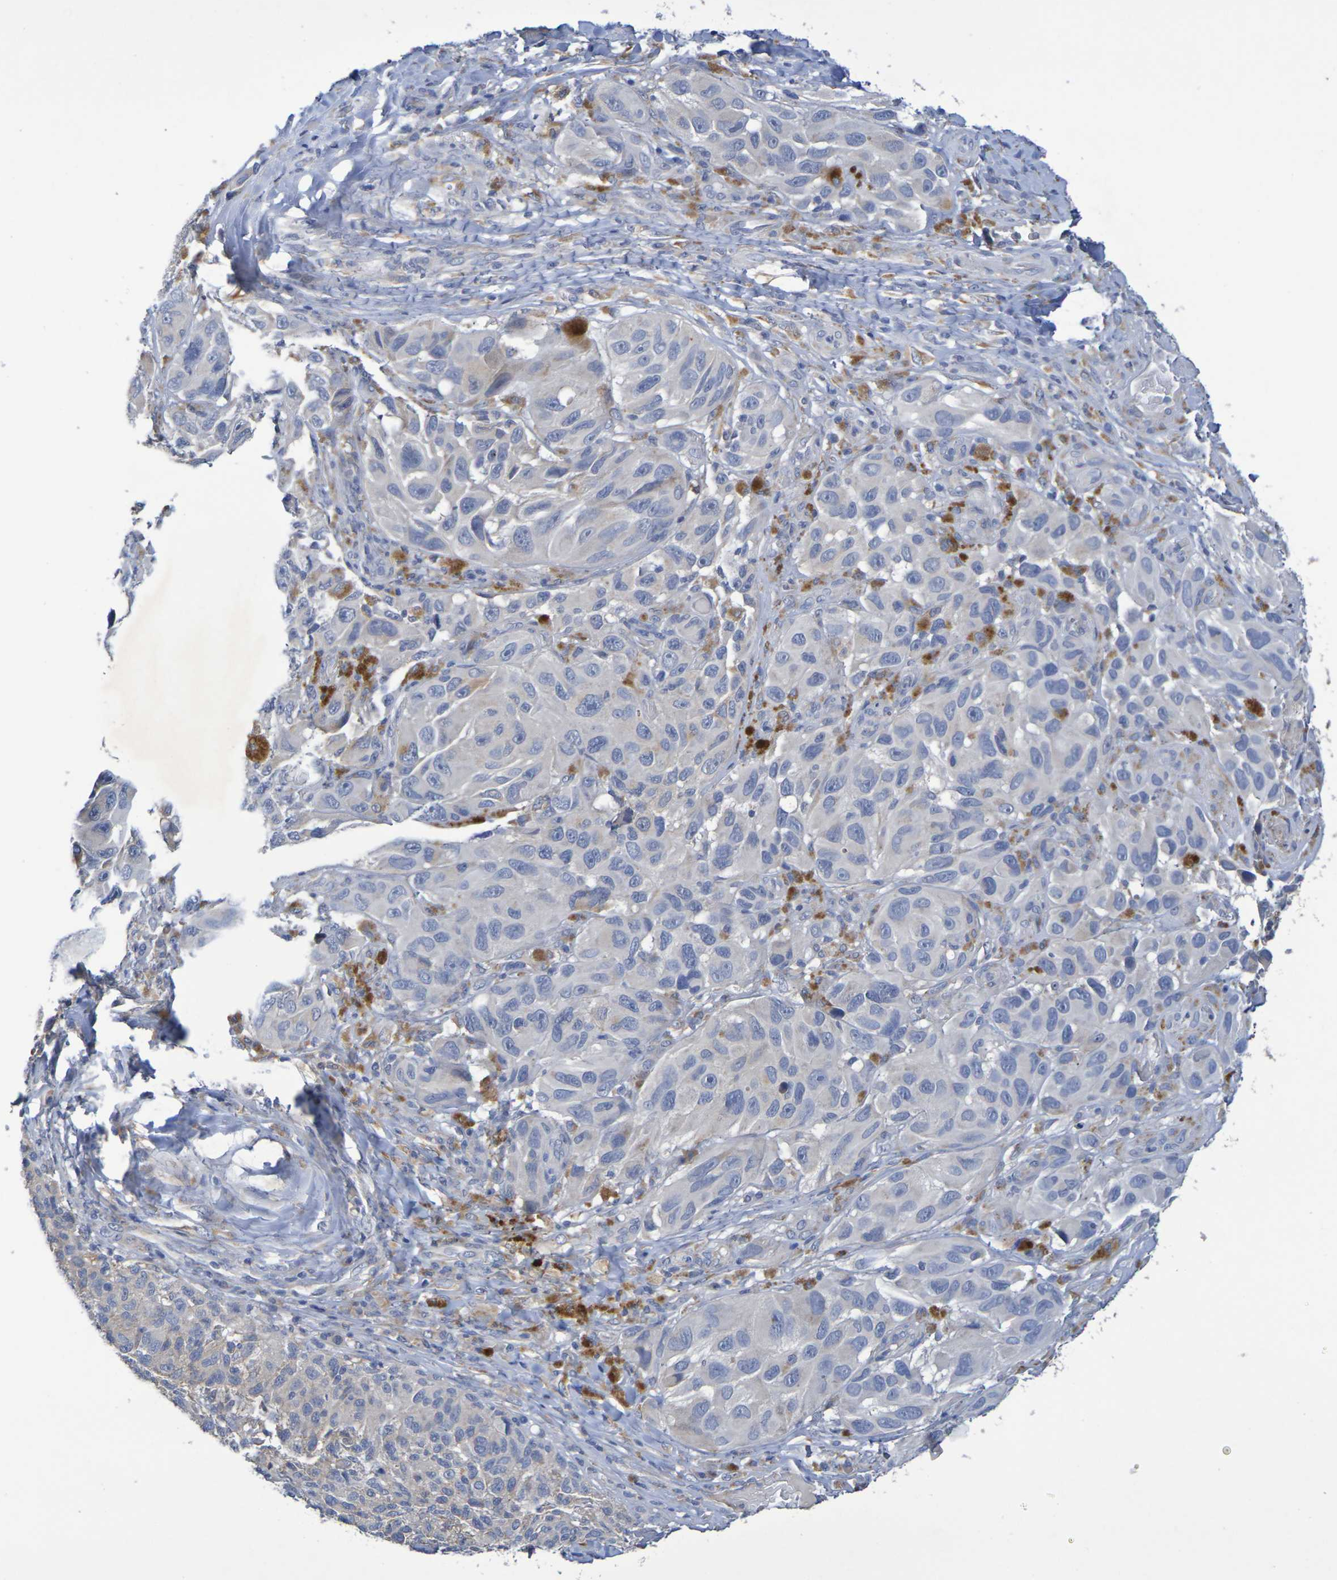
{"staining": {"intensity": "negative", "quantity": "none", "location": "none"}, "tissue": "melanoma", "cell_type": "Tumor cells", "image_type": "cancer", "snomed": [{"axis": "morphology", "description": "Malignant melanoma, NOS"}, {"axis": "topography", "description": "Skin"}], "caption": "Tumor cells show no significant protein positivity in malignant melanoma. (Brightfield microscopy of DAB IHC at high magnification).", "gene": "SDC4", "patient": {"sex": "female", "age": 73}}